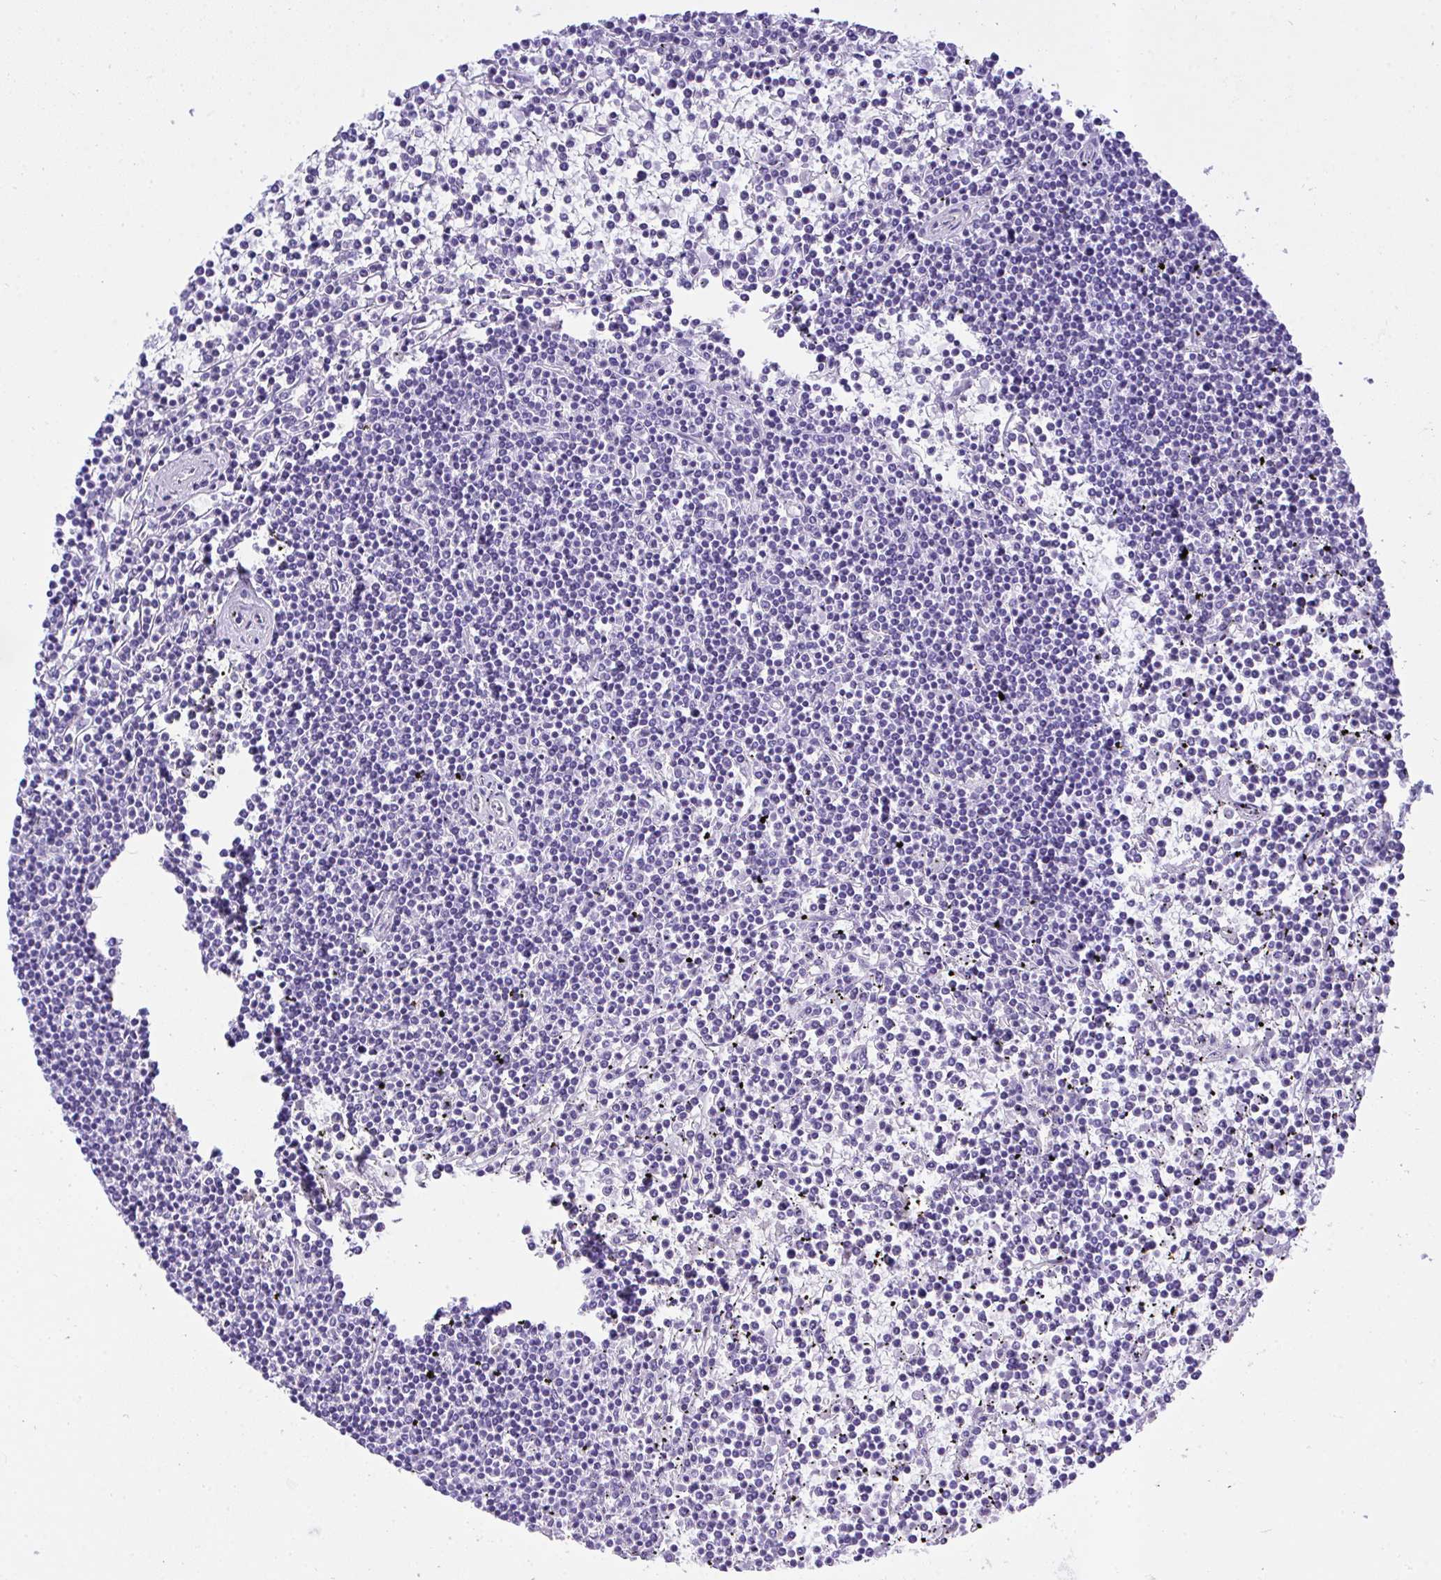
{"staining": {"intensity": "negative", "quantity": "none", "location": "none"}, "tissue": "lymphoma", "cell_type": "Tumor cells", "image_type": "cancer", "snomed": [{"axis": "morphology", "description": "Malignant lymphoma, non-Hodgkin's type, Low grade"}, {"axis": "topography", "description": "Spleen"}], "caption": "IHC image of neoplastic tissue: lymphoma stained with DAB (3,3'-diaminobenzidine) displays no significant protein staining in tumor cells. (Stains: DAB (3,3'-diaminobenzidine) immunohistochemistry (IHC) with hematoxylin counter stain, Microscopy: brightfield microscopy at high magnification).", "gene": "AKR1D1", "patient": {"sex": "female", "age": 19}}